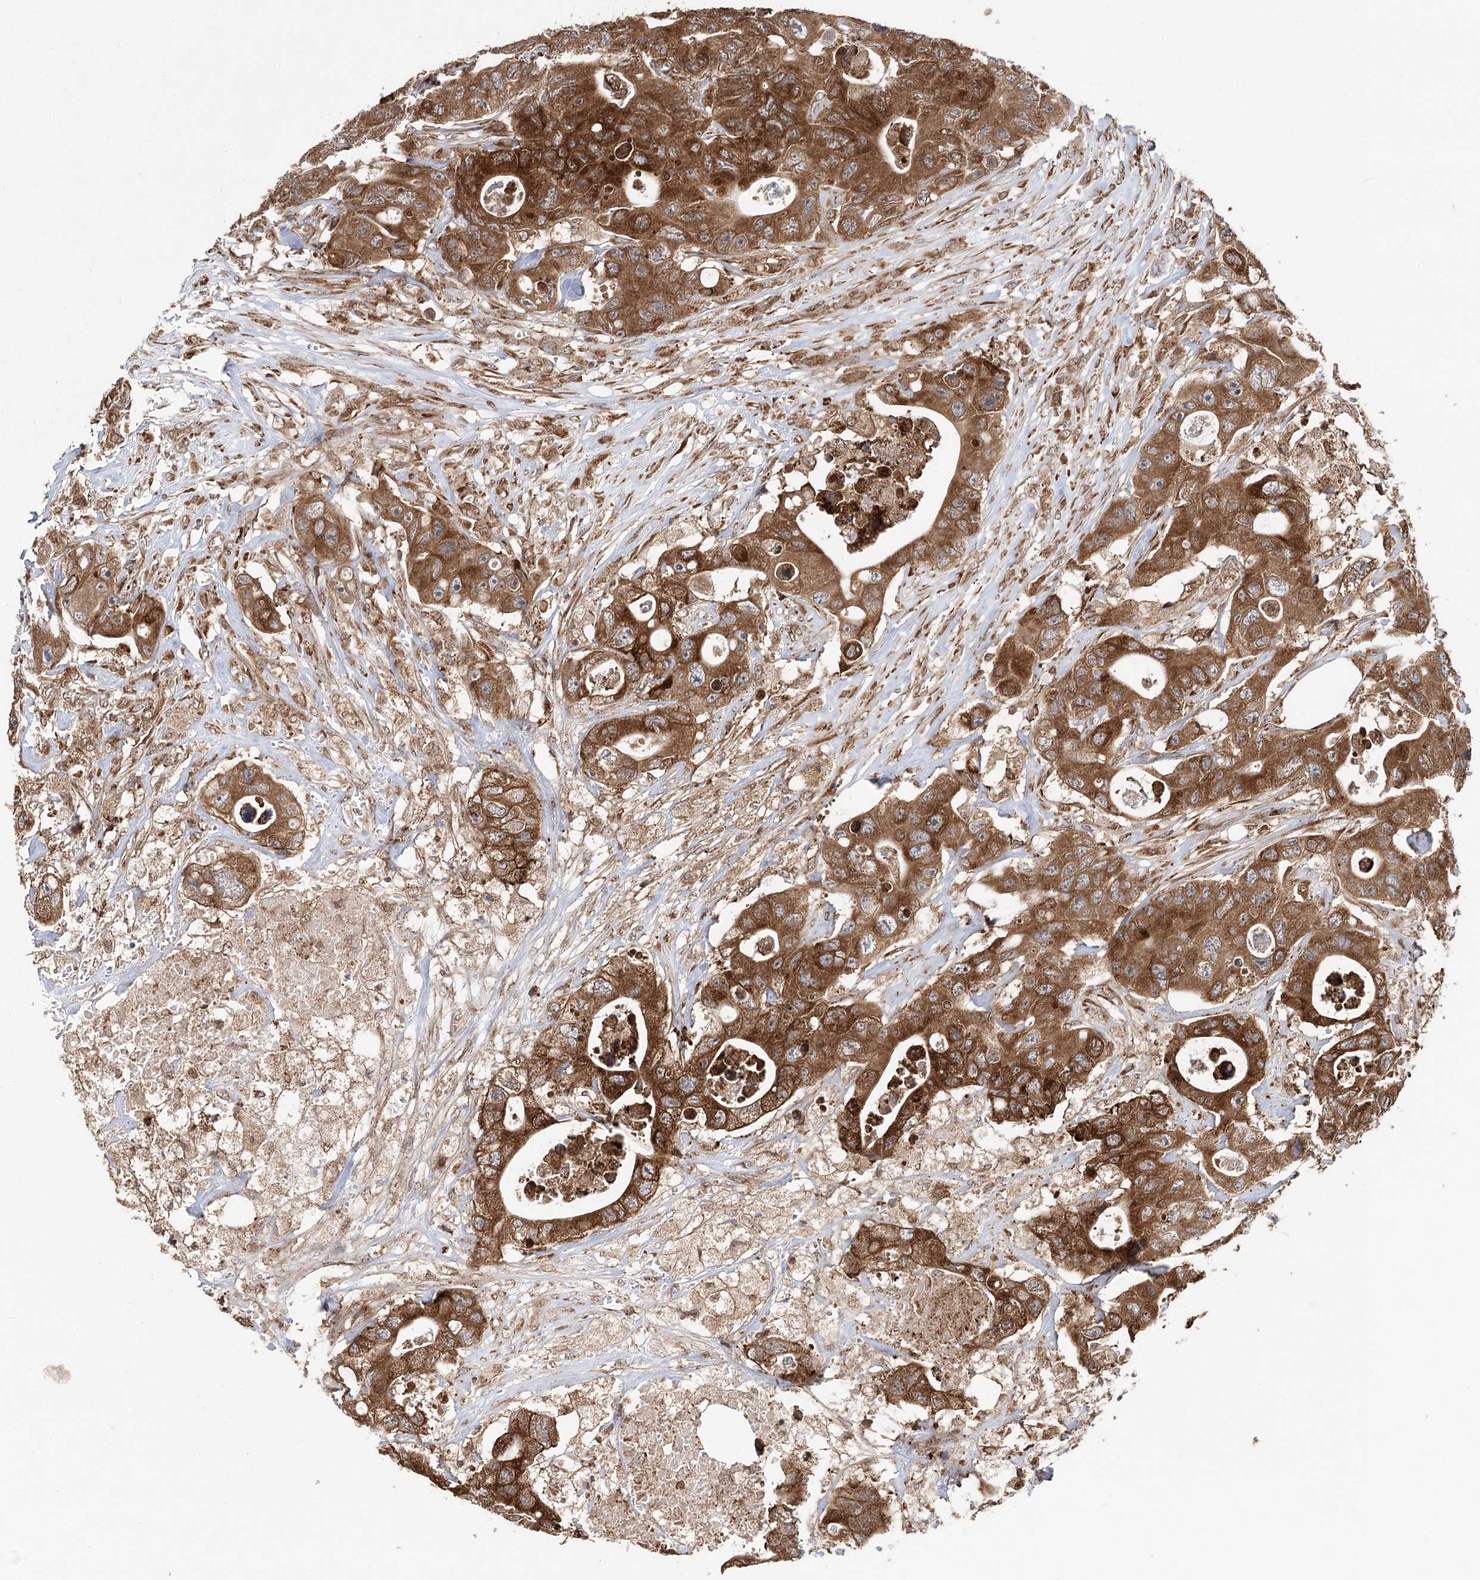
{"staining": {"intensity": "strong", "quantity": ">75%", "location": "cytoplasmic/membranous"}, "tissue": "colorectal cancer", "cell_type": "Tumor cells", "image_type": "cancer", "snomed": [{"axis": "morphology", "description": "Adenocarcinoma, NOS"}, {"axis": "topography", "description": "Colon"}], "caption": "Strong cytoplasmic/membranous staining for a protein is seen in approximately >75% of tumor cells of adenocarcinoma (colorectal) using immunohistochemistry.", "gene": "DNAJB14", "patient": {"sex": "female", "age": 46}}